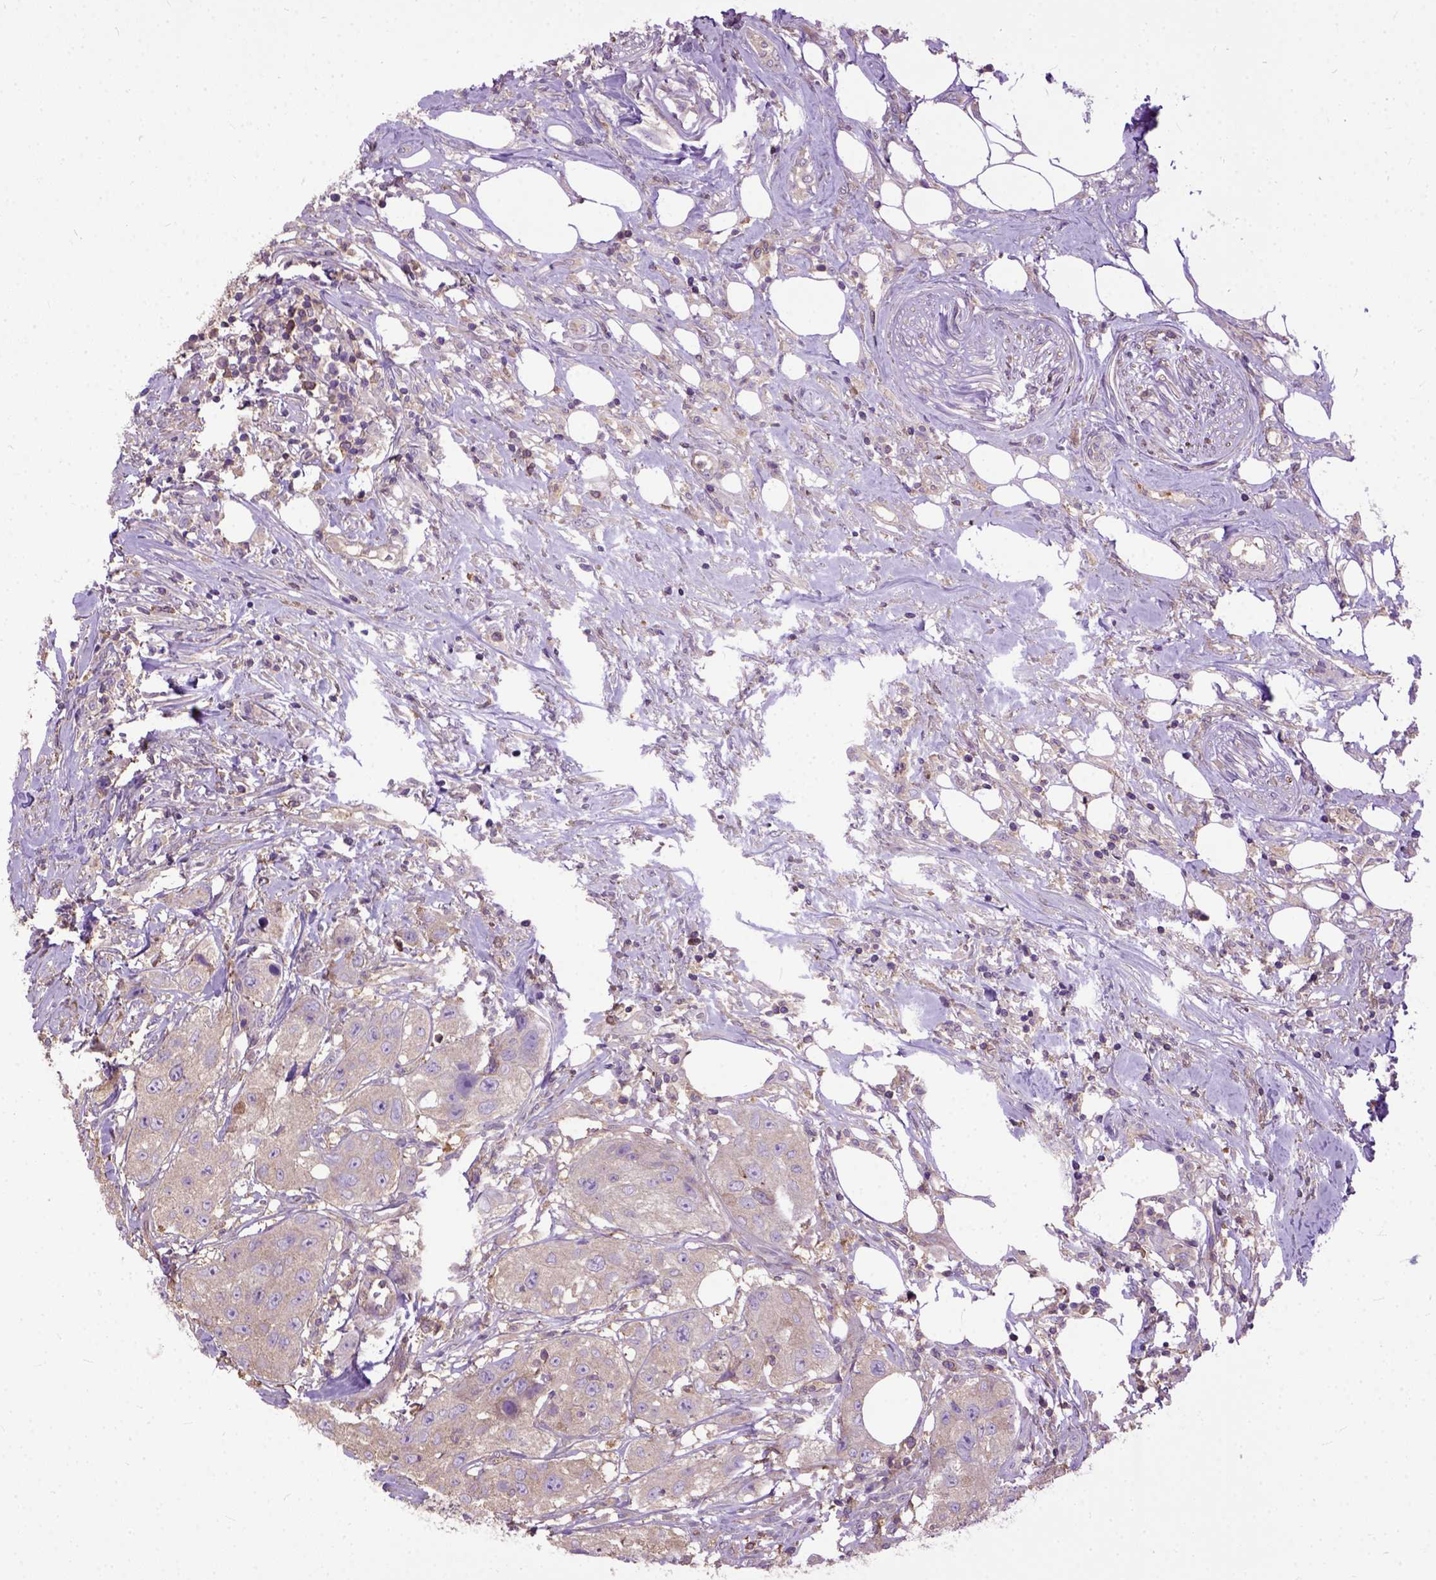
{"staining": {"intensity": "weak", "quantity": "25%-75%", "location": "cytoplasmic/membranous"}, "tissue": "urothelial cancer", "cell_type": "Tumor cells", "image_type": "cancer", "snomed": [{"axis": "morphology", "description": "Urothelial carcinoma, High grade"}, {"axis": "topography", "description": "Urinary bladder"}], "caption": "Protein positivity by immunohistochemistry displays weak cytoplasmic/membranous staining in approximately 25%-75% of tumor cells in urothelial cancer. (DAB (3,3'-diaminobenzidine) IHC, brown staining for protein, blue staining for nuclei).", "gene": "NAMPT", "patient": {"sex": "male", "age": 79}}